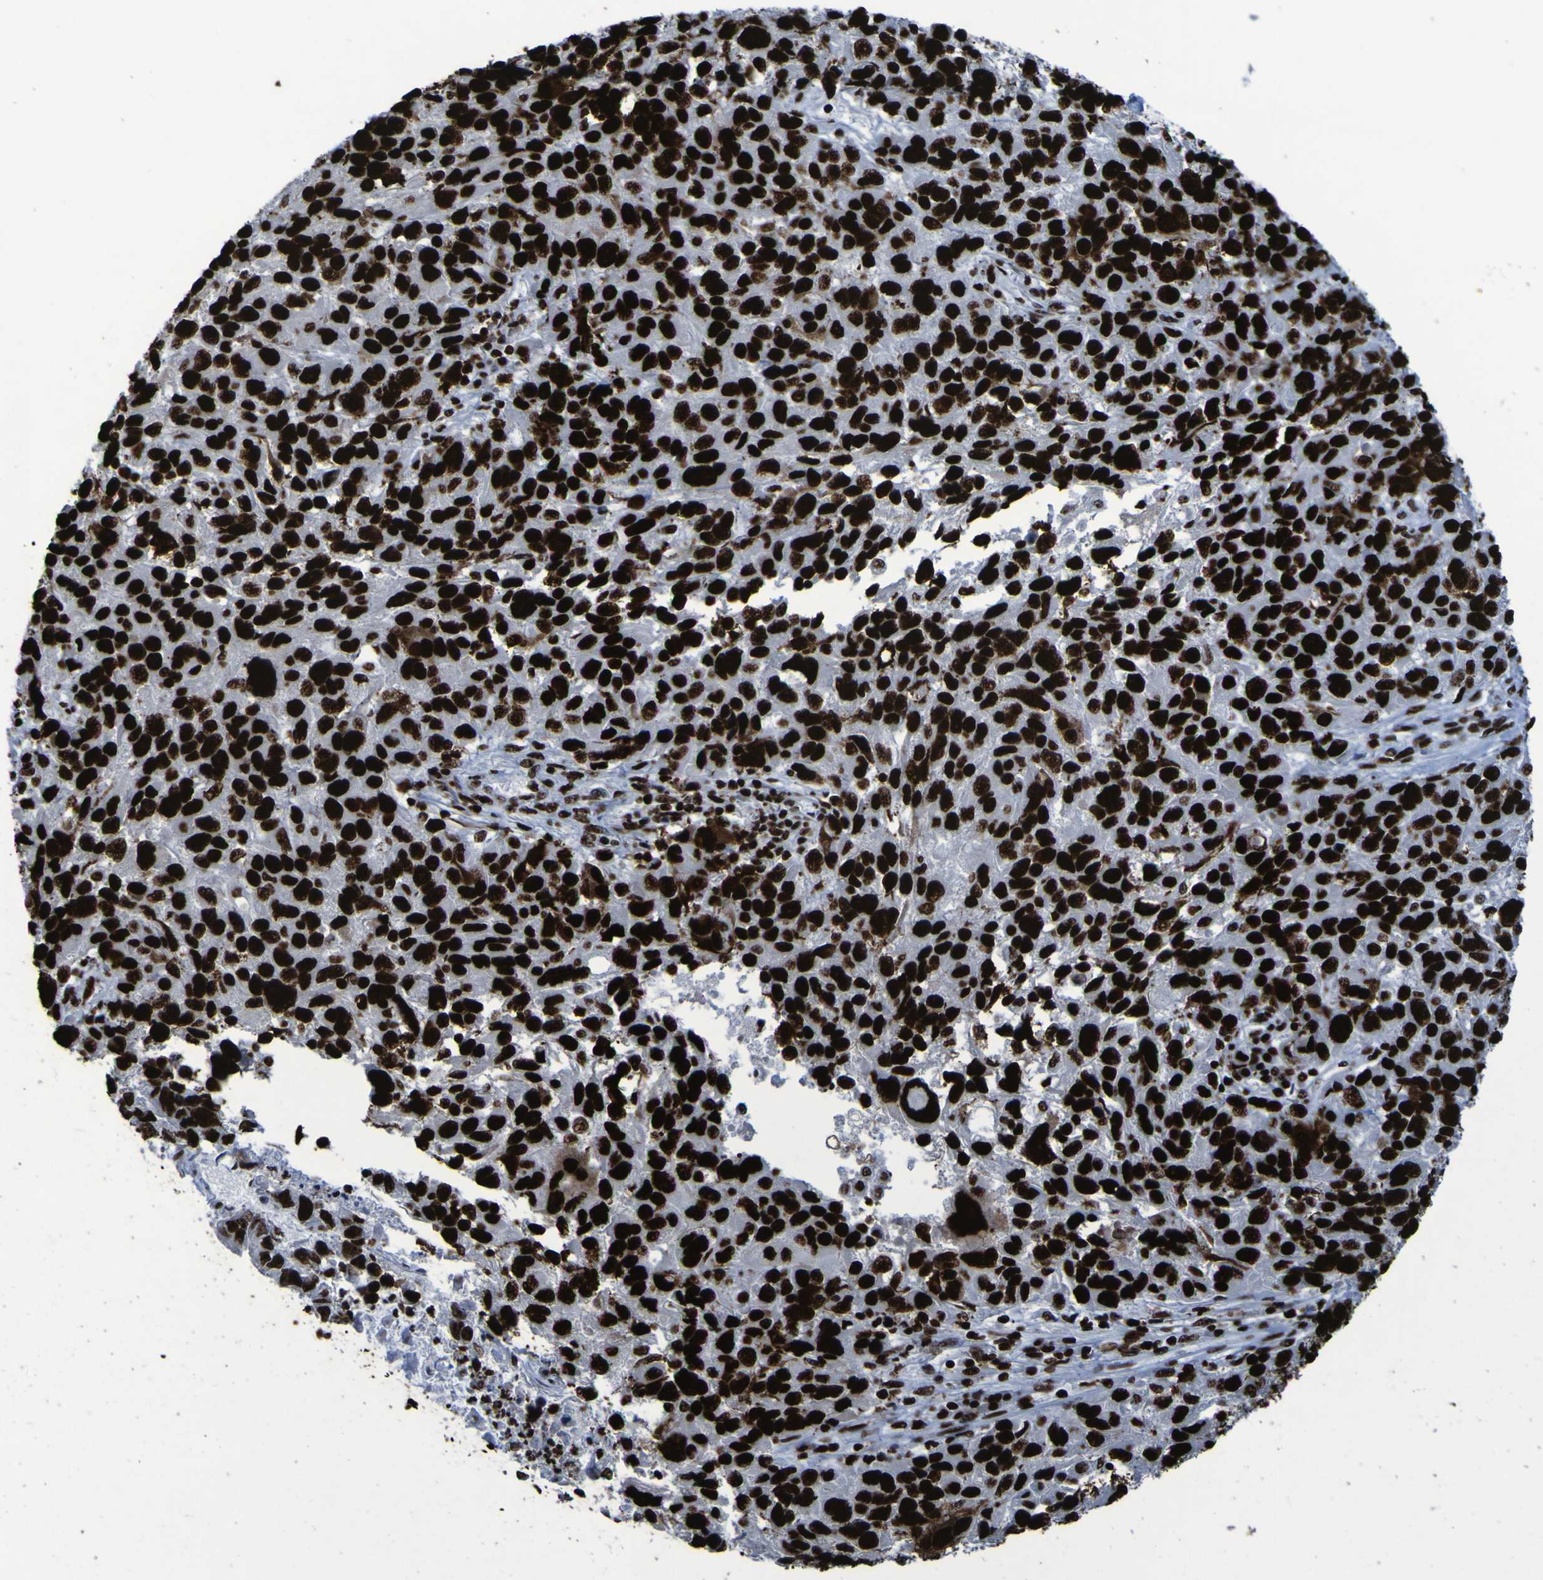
{"staining": {"intensity": "strong", "quantity": ">75%", "location": "nuclear"}, "tissue": "melanoma", "cell_type": "Tumor cells", "image_type": "cancer", "snomed": [{"axis": "morphology", "description": "Malignant melanoma, NOS"}, {"axis": "topography", "description": "Skin"}], "caption": "Protein expression analysis of malignant melanoma displays strong nuclear staining in approximately >75% of tumor cells.", "gene": "NPM1", "patient": {"sex": "male", "age": 53}}